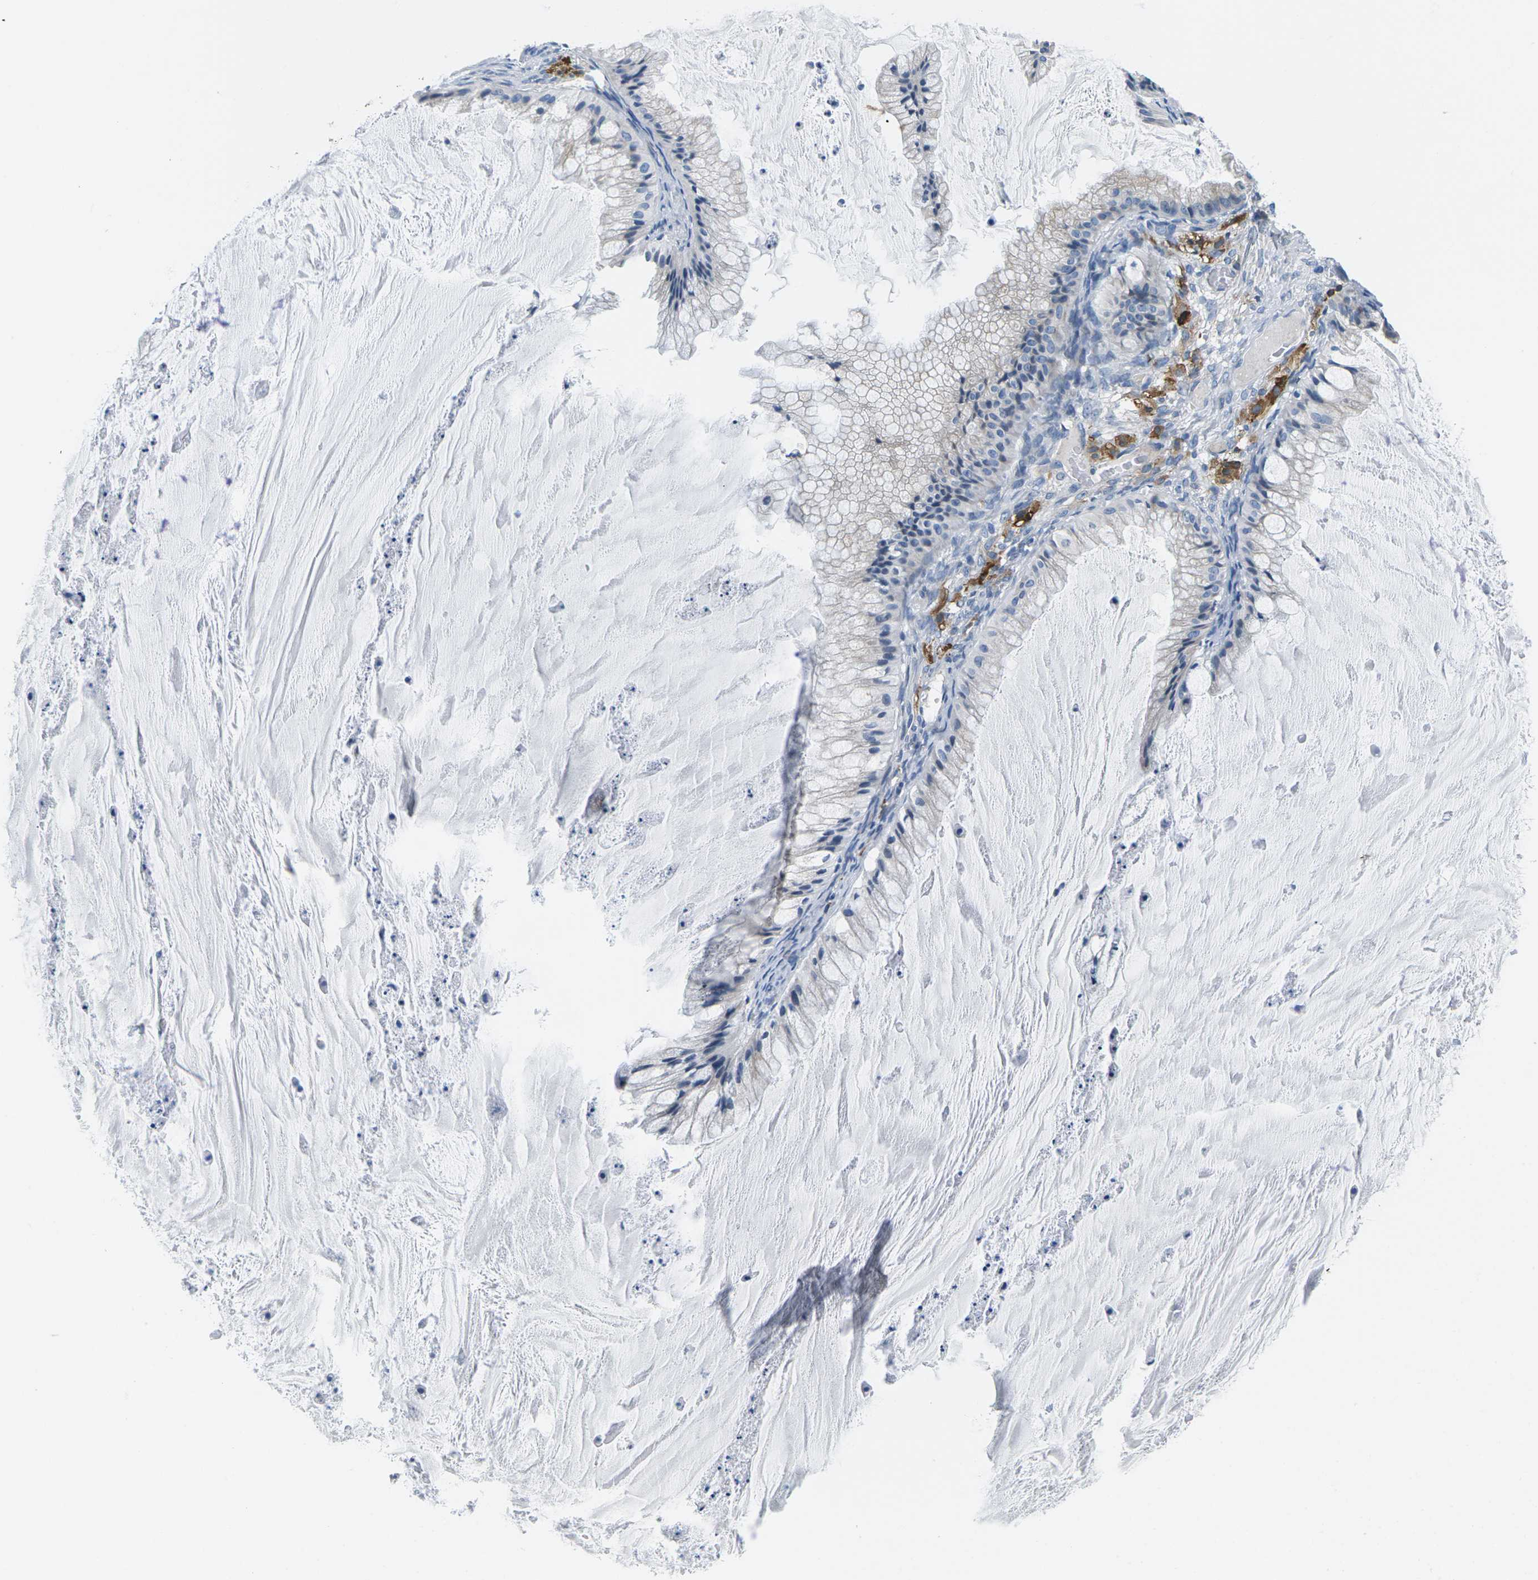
{"staining": {"intensity": "negative", "quantity": "none", "location": "none"}, "tissue": "ovarian cancer", "cell_type": "Tumor cells", "image_type": "cancer", "snomed": [{"axis": "morphology", "description": "Cystadenocarcinoma, mucinous, NOS"}, {"axis": "topography", "description": "Ovary"}], "caption": "Ovarian cancer was stained to show a protein in brown. There is no significant positivity in tumor cells.", "gene": "TSPAN2", "patient": {"sex": "female", "age": 57}}